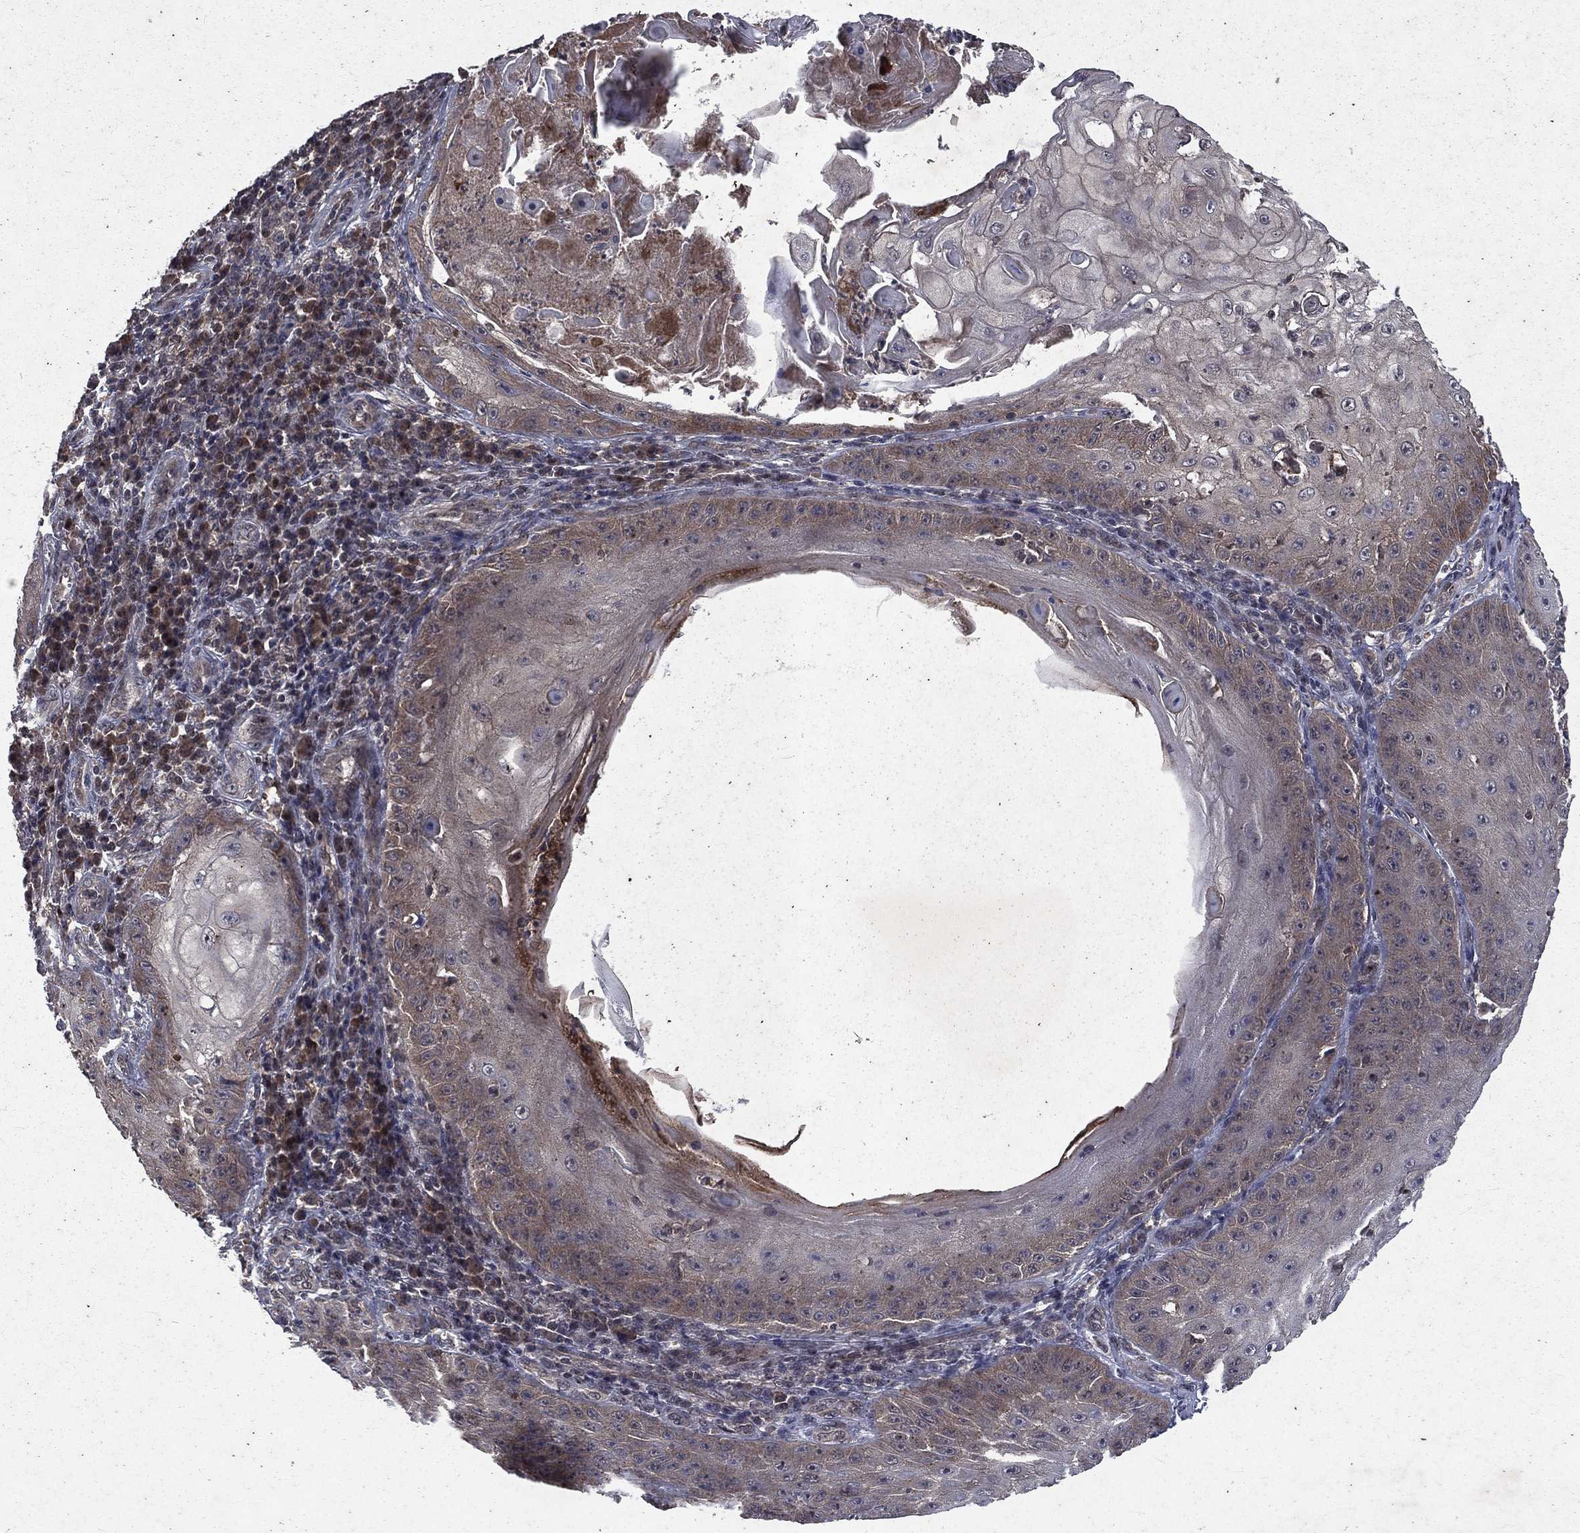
{"staining": {"intensity": "negative", "quantity": "none", "location": "none"}, "tissue": "skin cancer", "cell_type": "Tumor cells", "image_type": "cancer", "snomed": [{"axis": "morphology", "description": "Squamous cell carcinoma, NOS"}, {"axis": "topography", "description": "Skin"}], "caption": "This is an IHC image of skin cancer (squamous cell carcinoma). There is no expression in tumor cells.", "gene": "FGD1", "patient": {"sex": "male", "age": 70}}